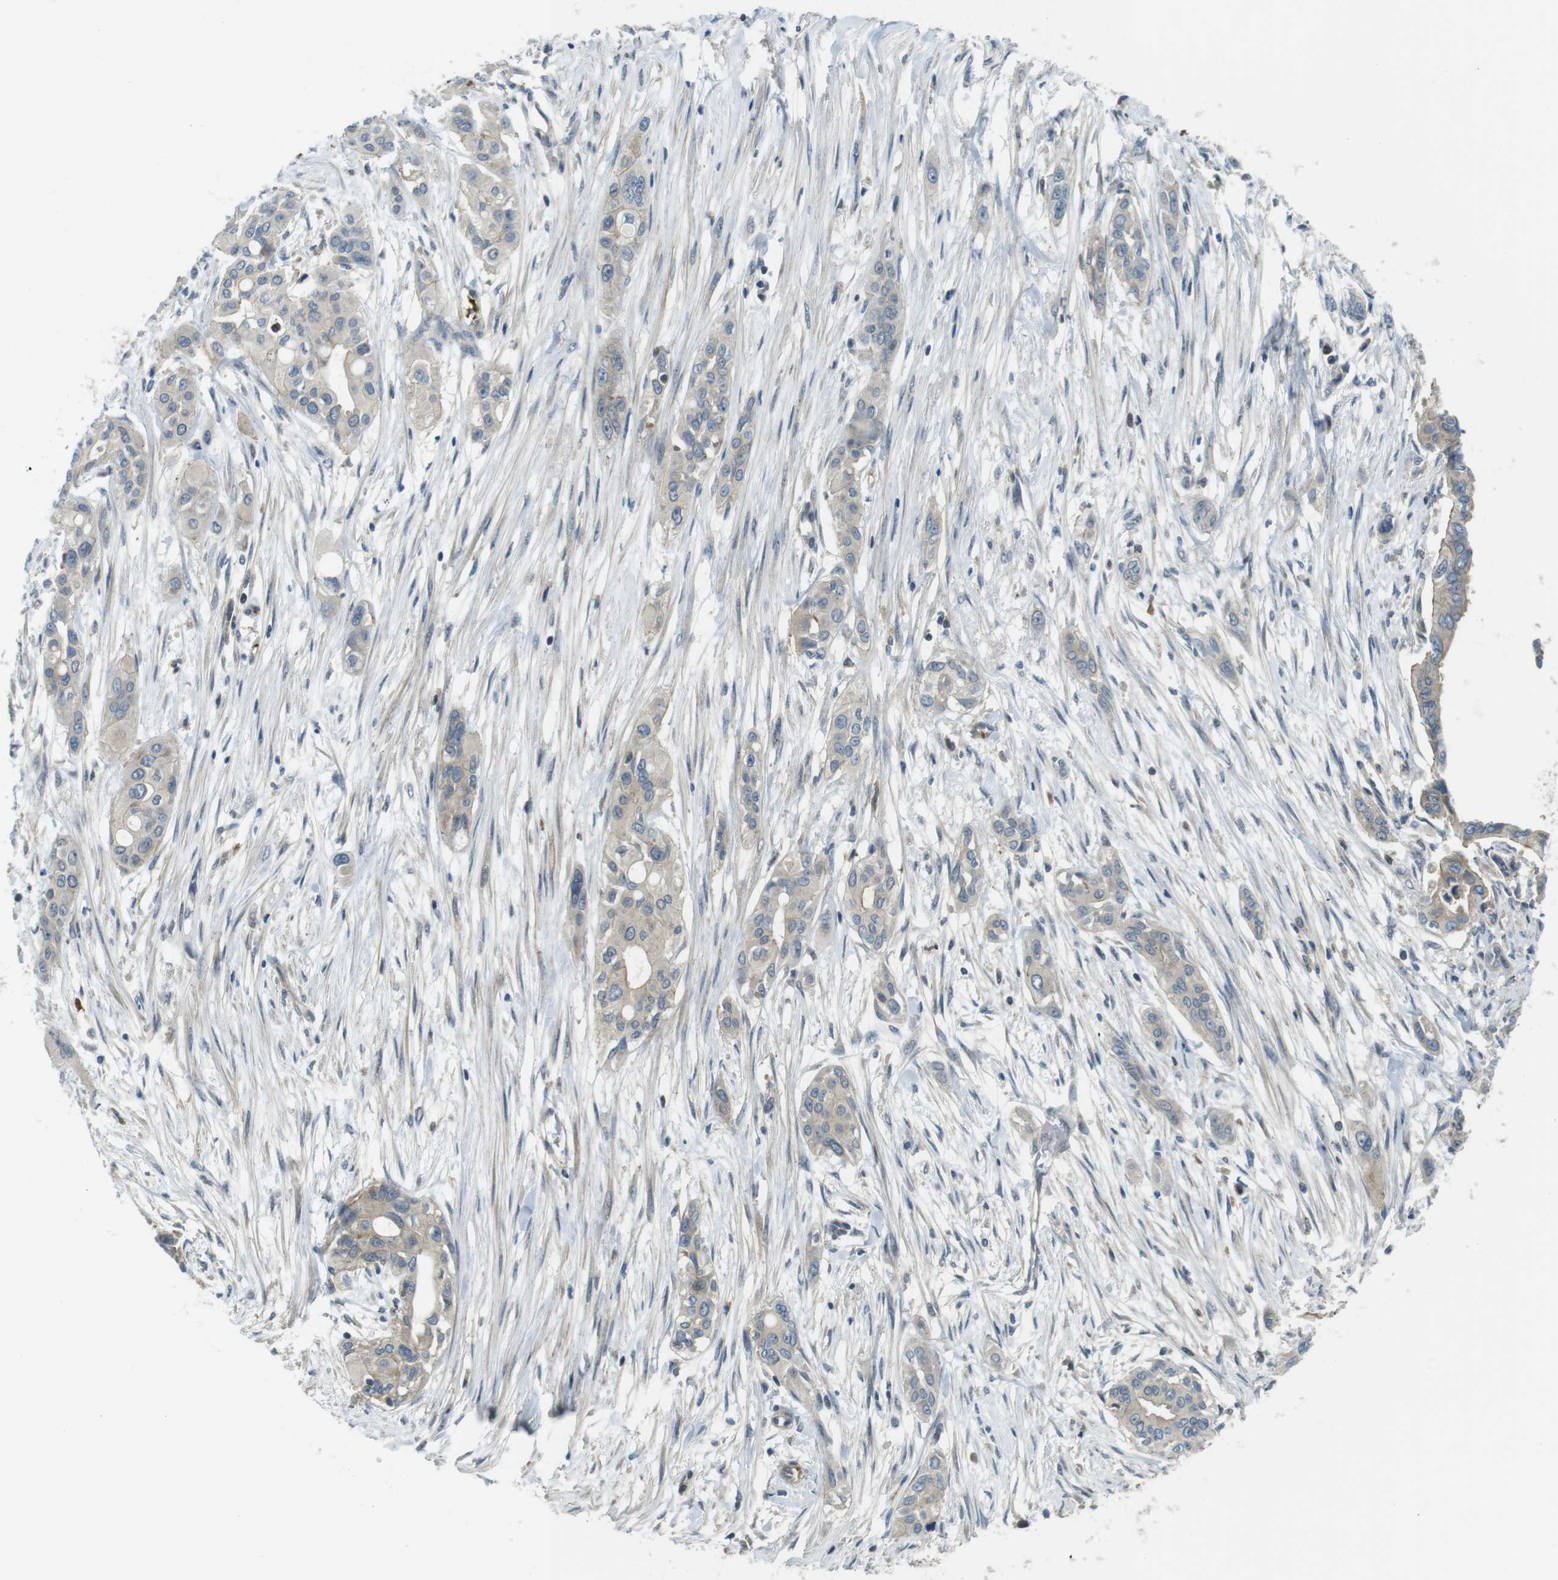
{"staining": {"intensity": "weak", "quantity": "25%-75%", "location": "cytoplasmic/membranous"}, "tissue": "pancreatic cancer", "cell_type": "Tumor cells", "image_type": "cancer", "snomed": [{"axis": "morphology", "description": "Adenocarcinoma, NOS"}, {"axis": "topography", "description": "Pancreas"}], "caption": "Protein staining of pancreatic adenocarcinoma tissue shows weak cytoplasmic/membranous positivity in approximately 25%-75% of tumor cells.", "gene": "LRRC3B", "patient": {"sex": "female", "age": 60}}